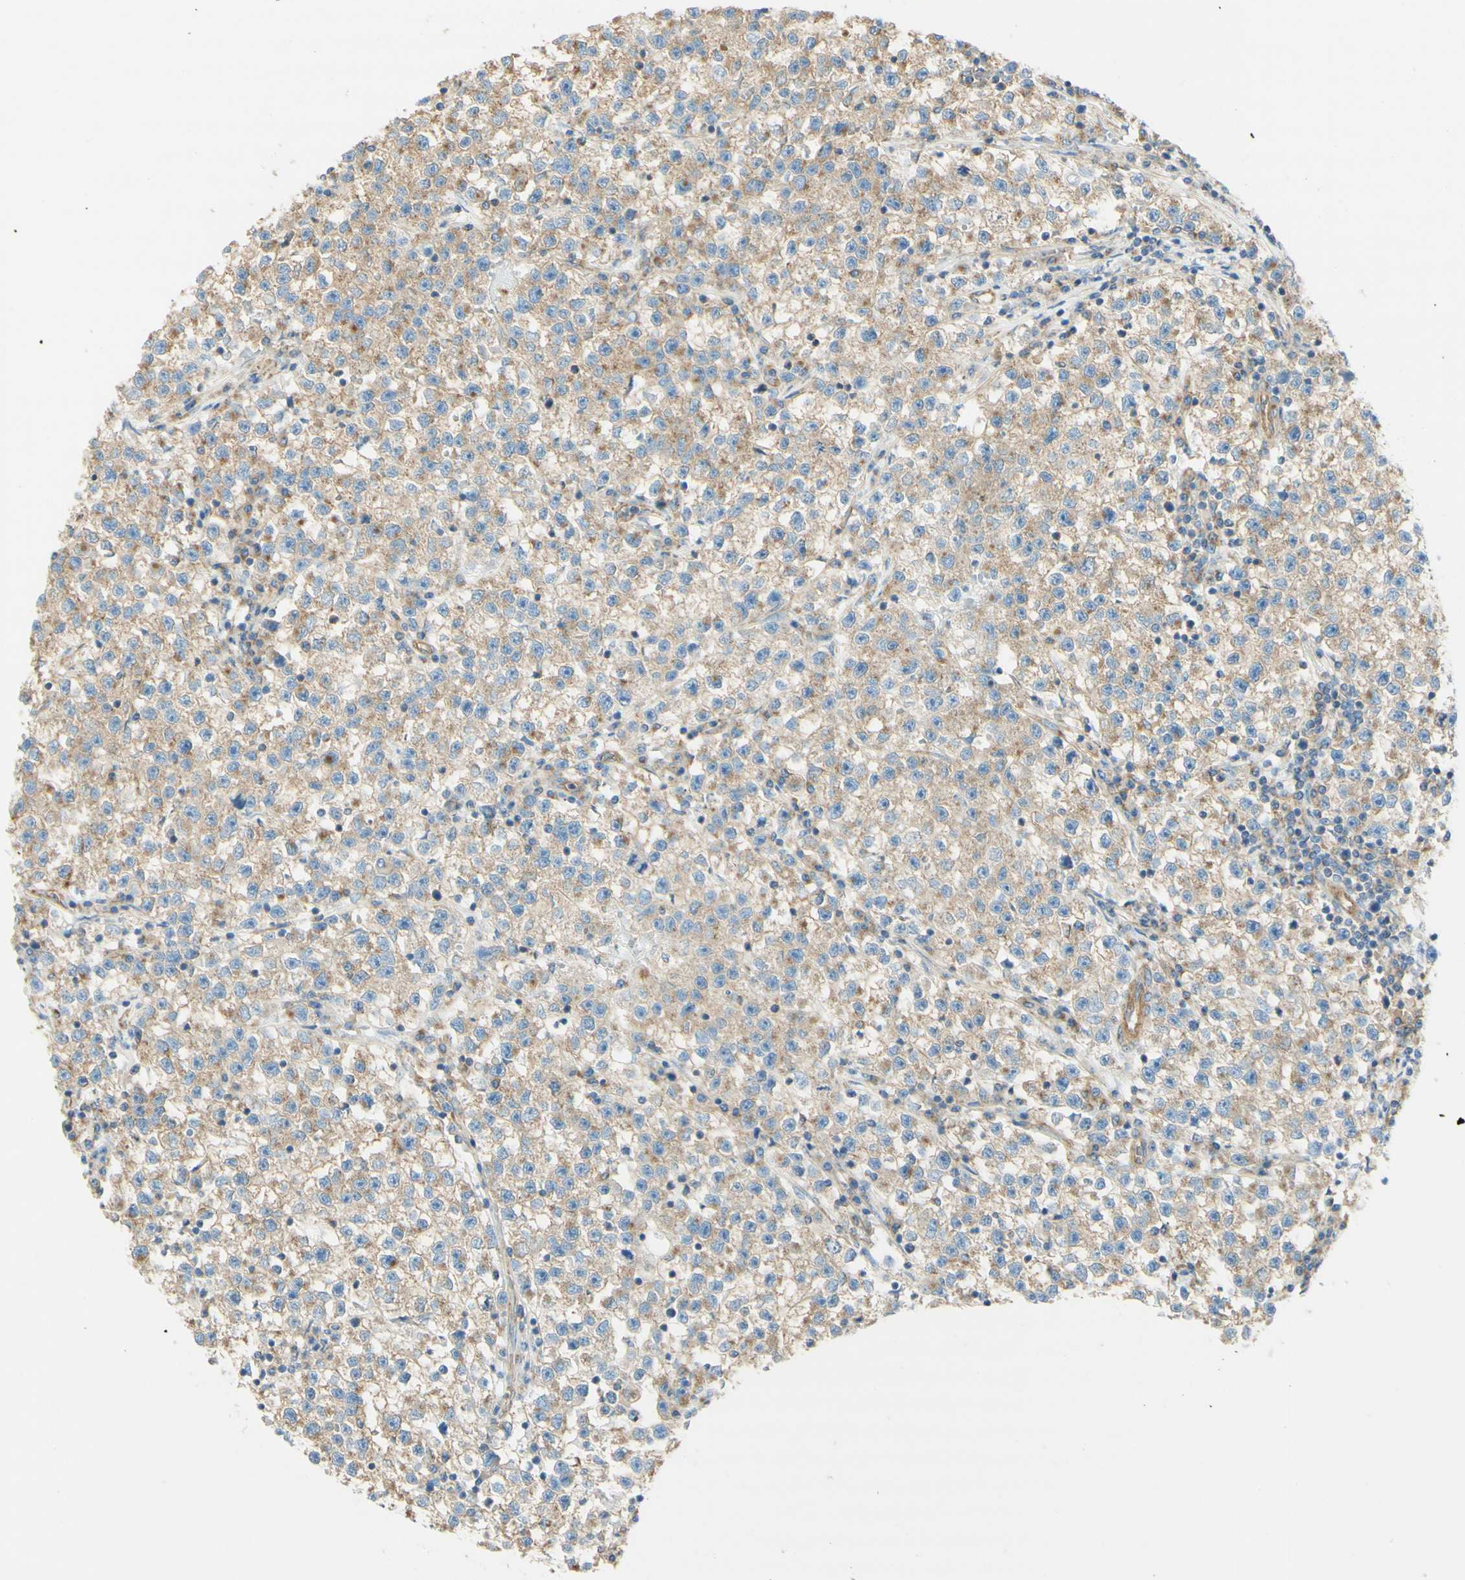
{"staining": {"intensity": "moderate", "quantity": ">75%", "location": "cytoplasmic/membranous"}, "tissue": "testis cancer", "cell_type": "Tumor cells", "image_type": "cancer", "snomed": [{"axis": "morphology", "description": "Seminoma, NOS"}, {"axis": "topography", "description": "Testis"}], "caption": "Testis seminoma was stained to show a protein in brown. There is medium levels of moderate cytoplasmic/membranous expression in about >75% of tumor cells.", "gene": "CLTC", "patient": {"sex": "male", "age": 22}}